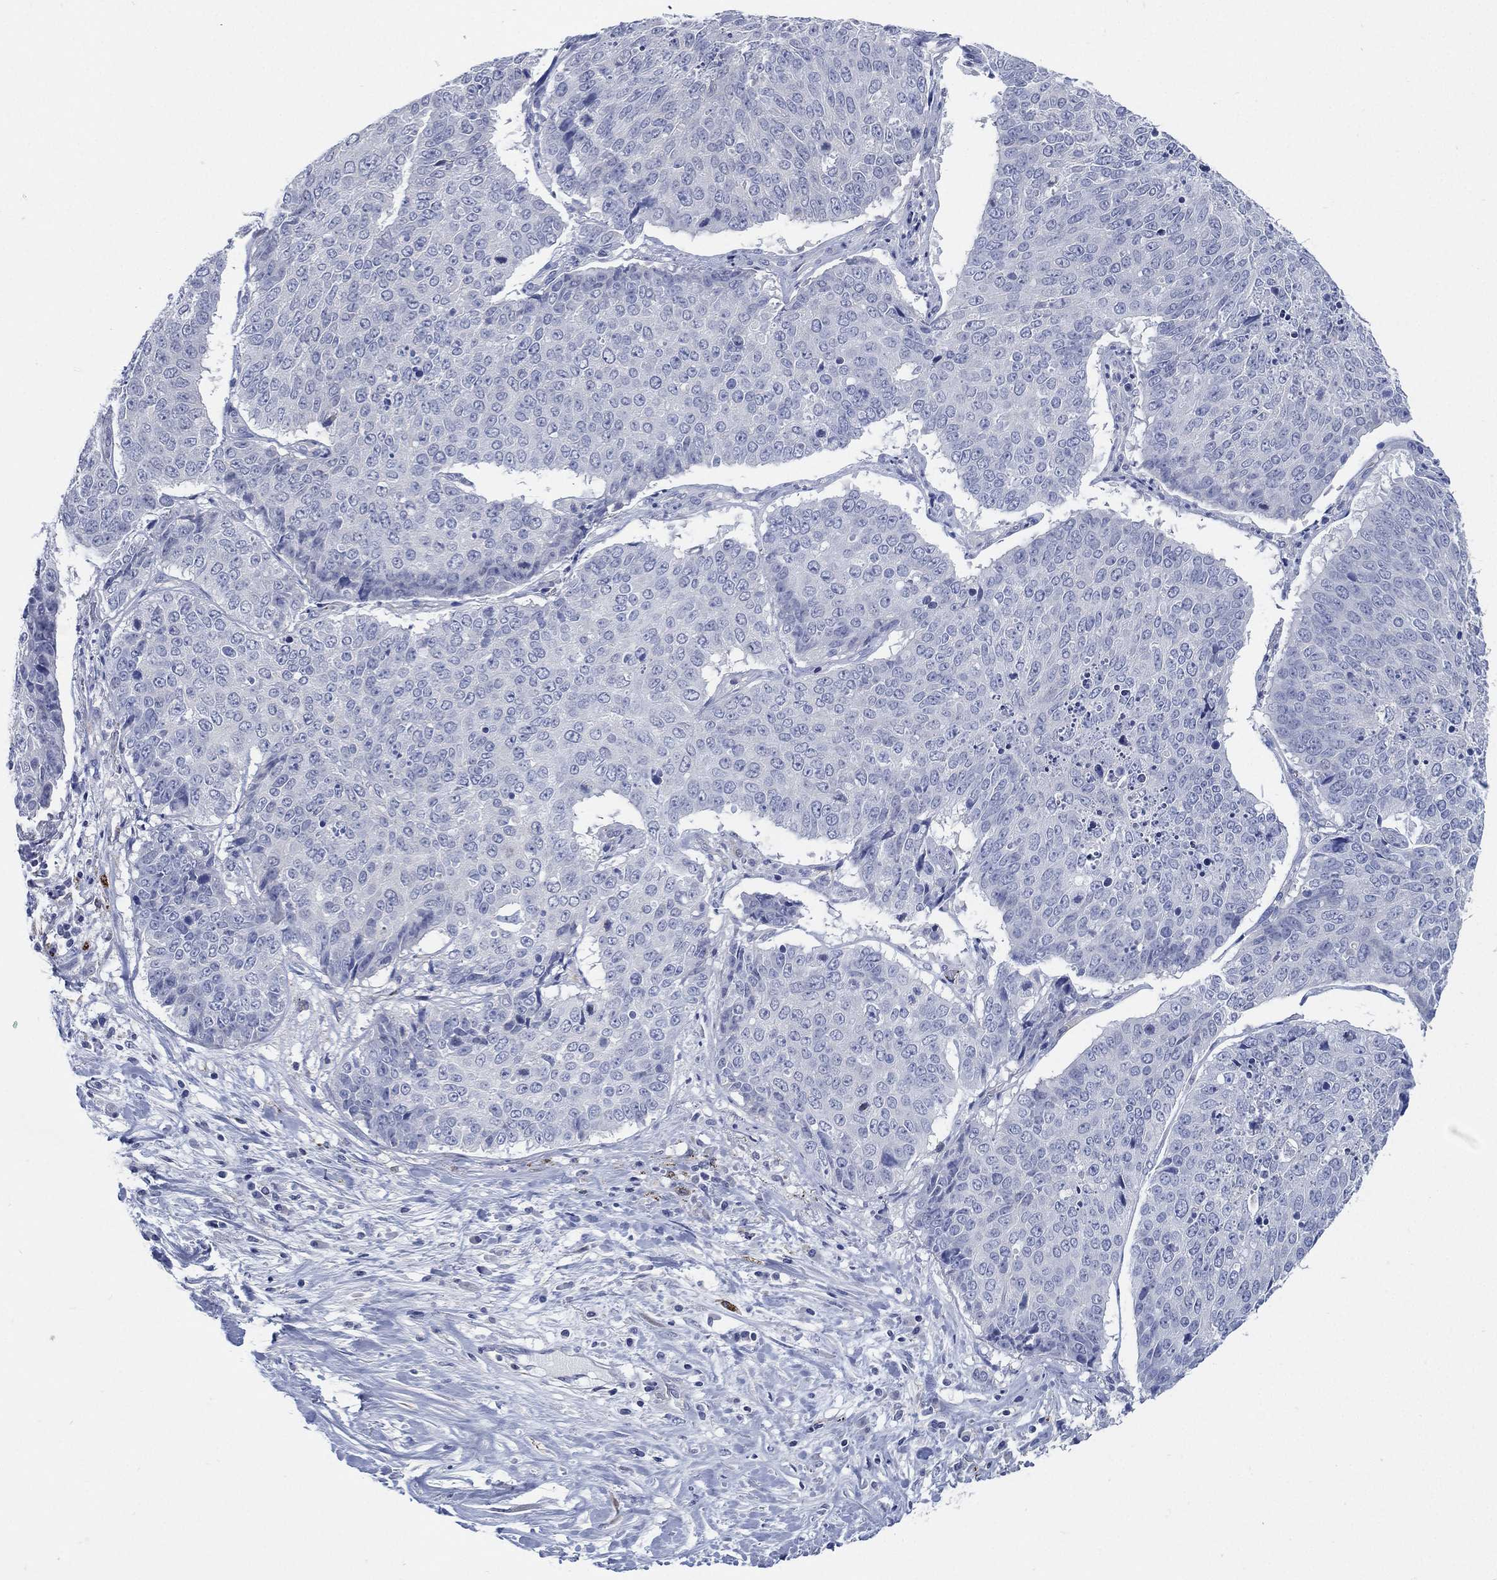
{"staining": {"intensity": "negative", "quantity": "none", "location": "none"}, "tissue": "lung cancer", "cell_type": "Tumor cells", "image_type": "cancer", "snomed": [{"axis": "morphology", "description": "Normal tissue, NOS"}, {"axis": "morphology", "description": "Squamous cell carcinoma, NOS"}, {"axis": "topography", "description": "Bronchus"}, {"axis": "topography", "description": "Lung"}], "caption": "Lung squamous cell carcinoma stained for a protein using immunohistochemistry demonstrates no staining tumor cells.", "gene": "C5orf46", "patient": {"sex": "male", "age": 64}}